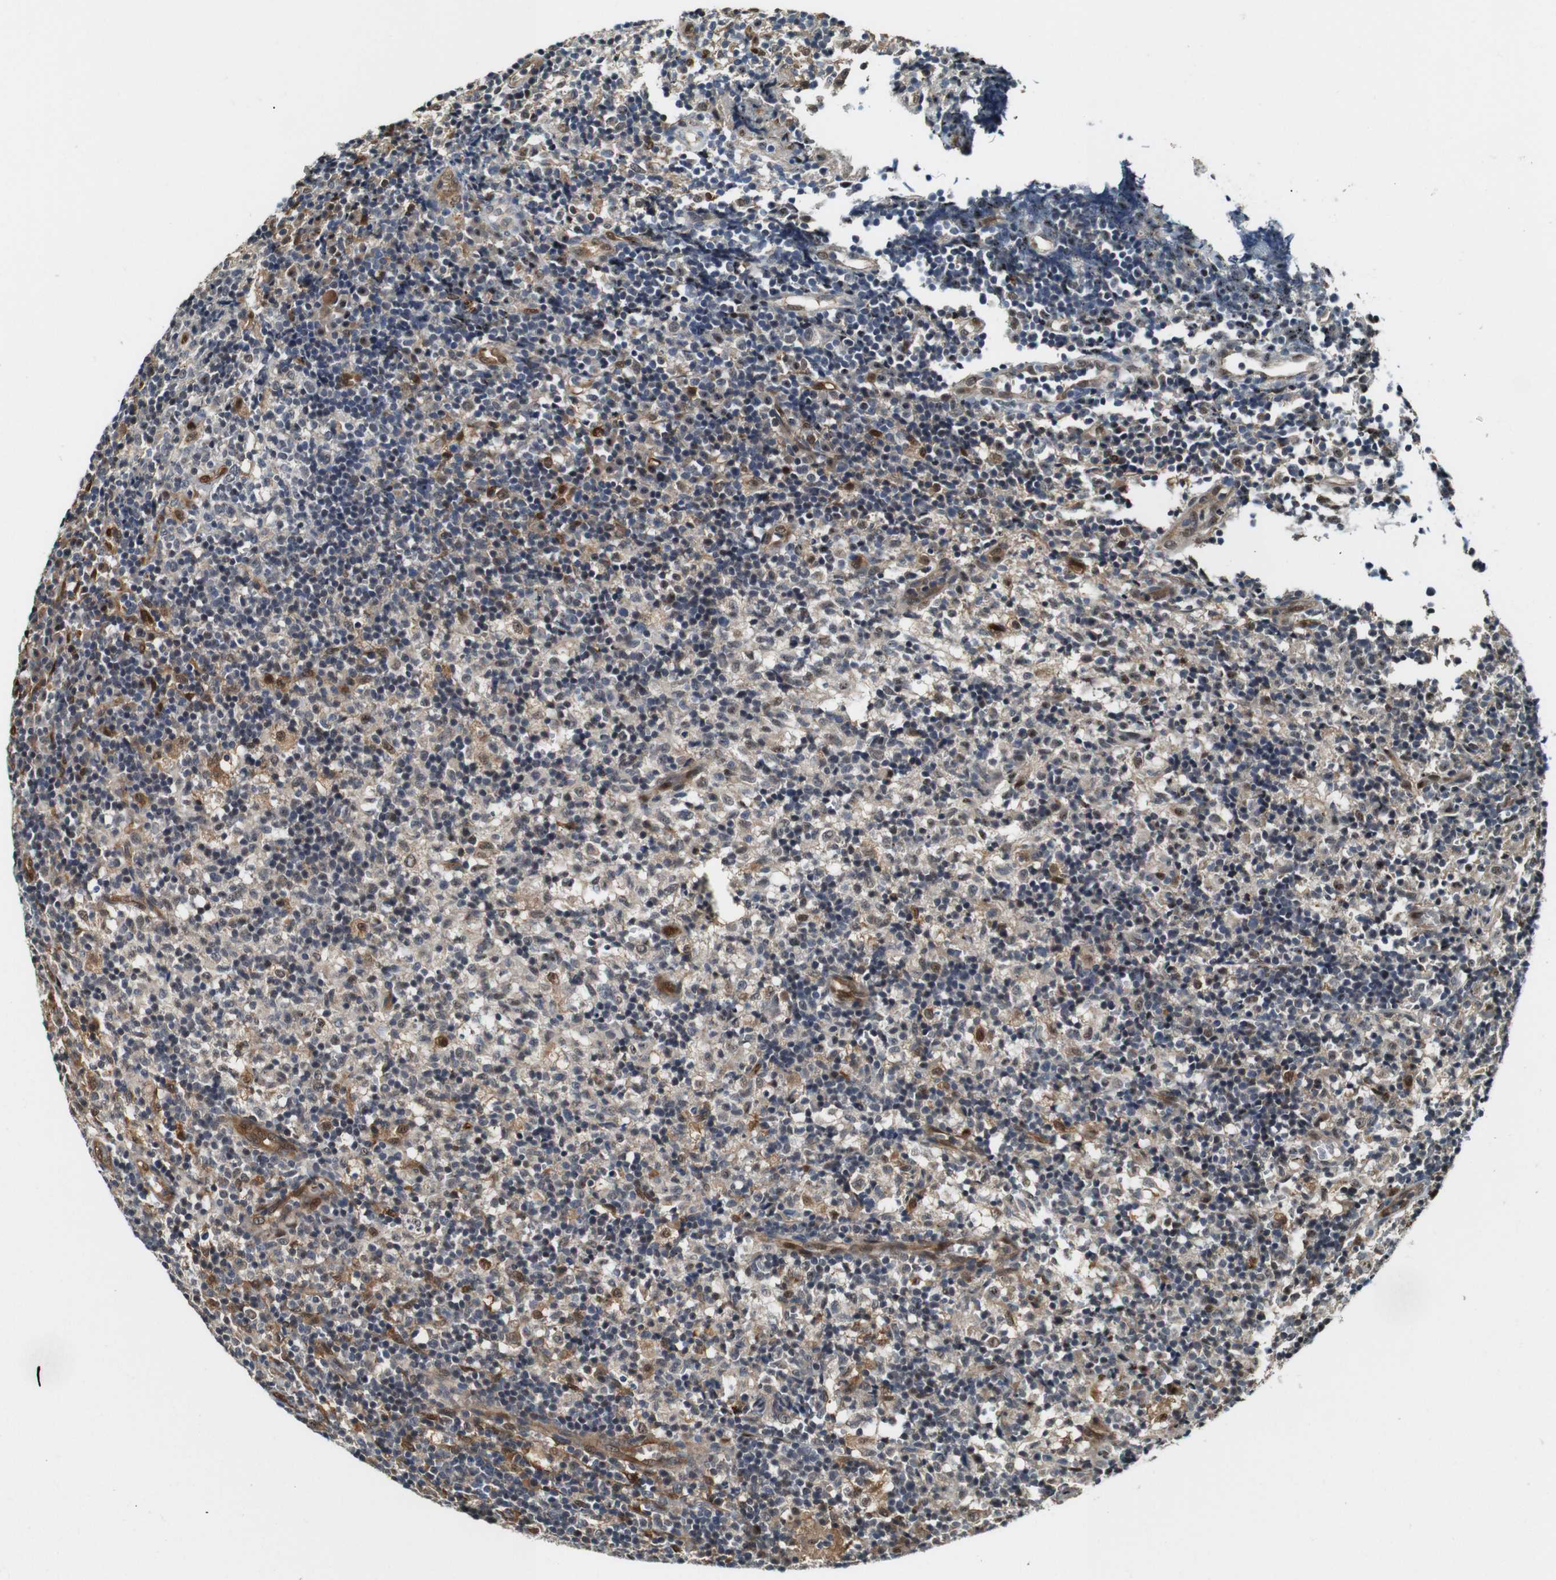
{"staining": {"intensity": "weak", "quantity": "<25%", "location": "cytoplasmic/membranous"}, "tissue": "lymph node", "cell_type": "Germinal center cells", "image_type": "normal", "snomed": [{"axis": "morphology", "description": "Normal tissue, NOS"}, {"axis": "morphology", "description": "Inflammation, NOS"}, {"axis": "topography", "description": "Lymph node"}], "caption": "Protein analysis of unremarkable lymph node displays no significant expression in germinal center cells.", "gene": "LXN", "patient": {"sex": "male", "age": 55}}